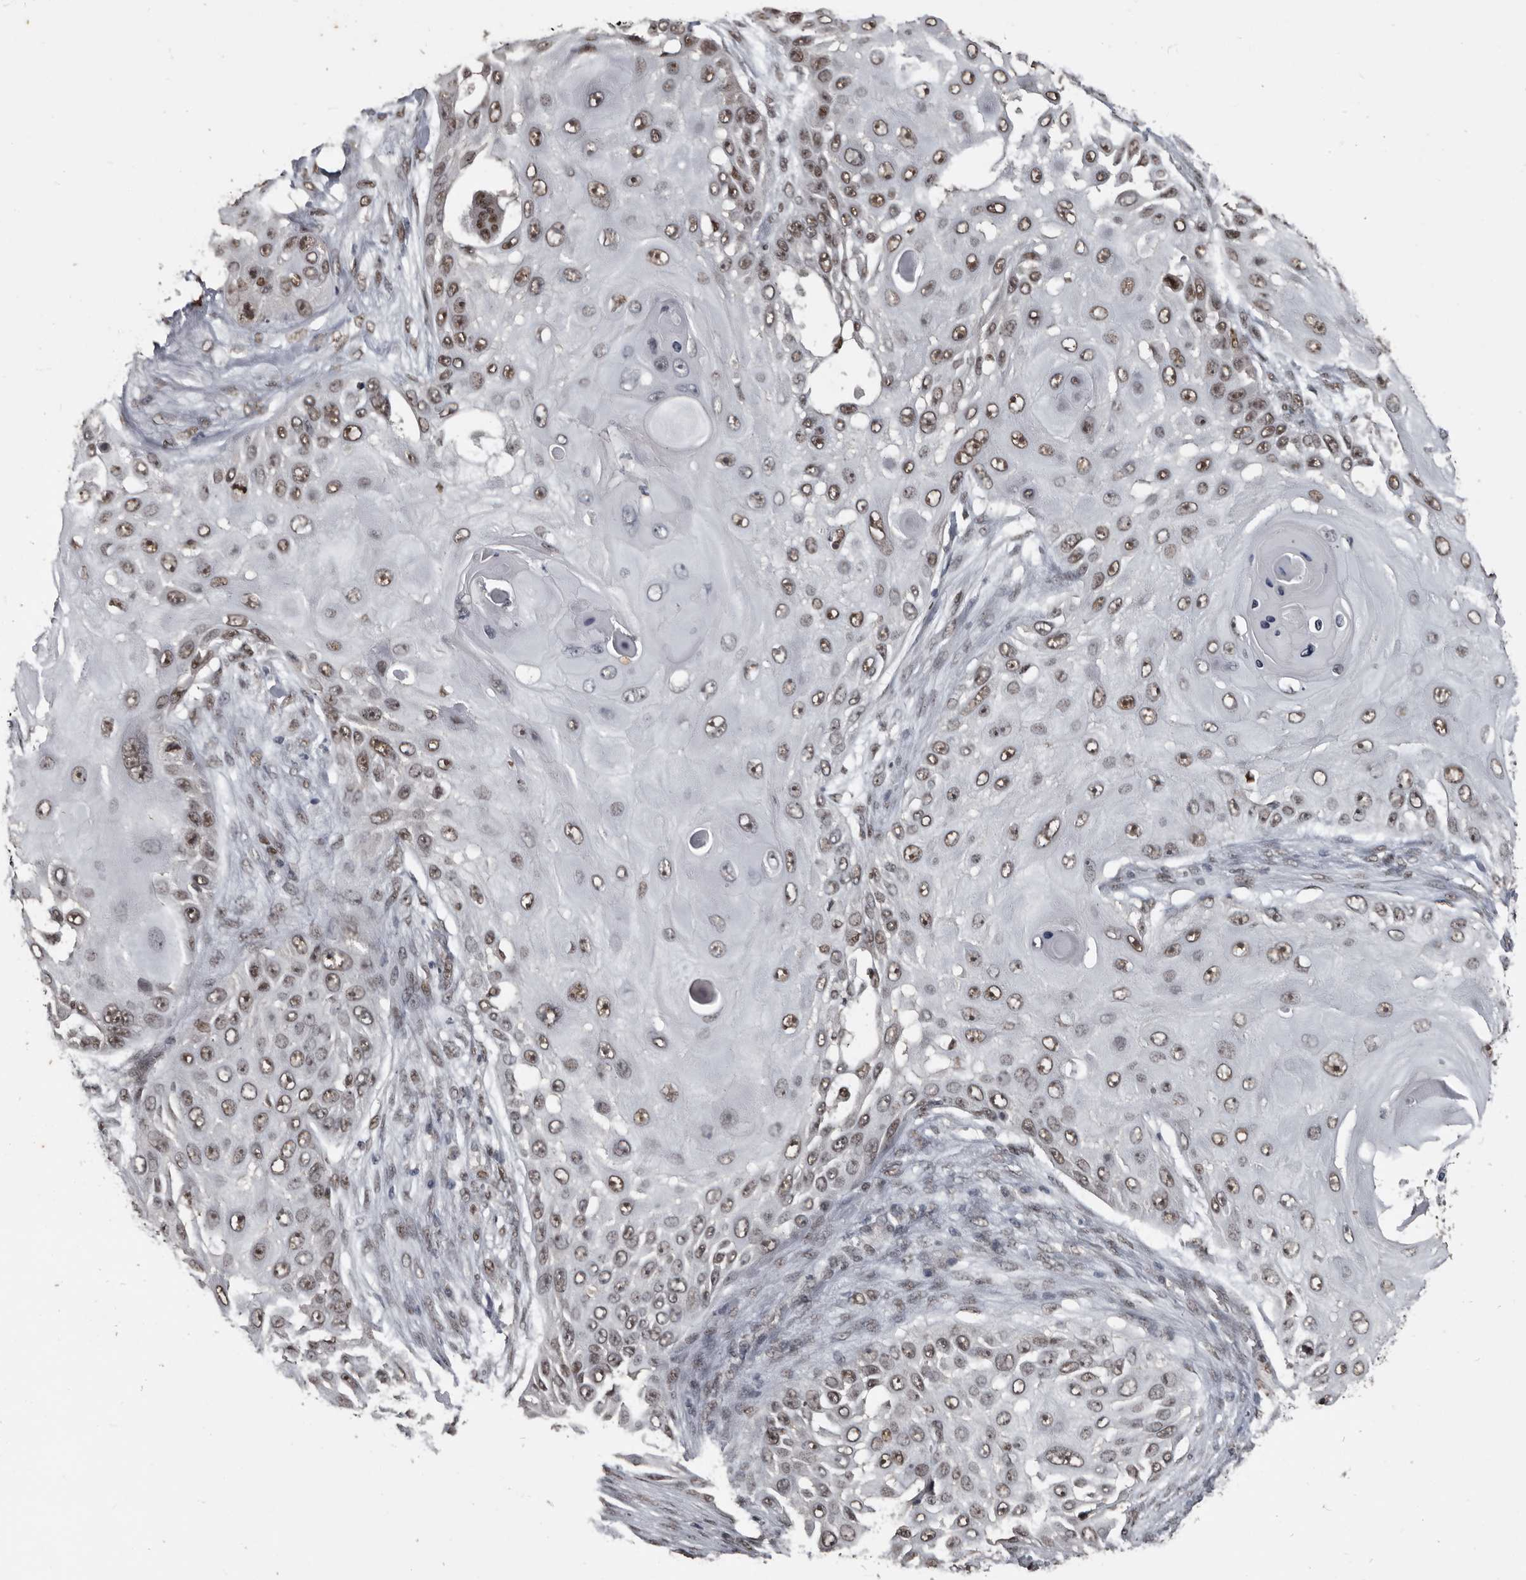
{"staining": {"intensity": "moderate", "quantity": ">75%", "location": "nuclear"}, "tissue": "skin cancer", "cell_type": "Tumor cells", "image_type": "cancer", "snomed": [{"axis": "morphology", "description": "Squamous cell carcinoma, NOS"}, {"axis": "topography", "description": "Skin"}], "caption": "Immunohistochemical staining of human skin squamous cell carcinoma reveals medium levels of moderate nuclear protein positivity in about >75% of tumor cells.", "gene": "CHD1L", "patient": {"sex": "female", "age": 44}}